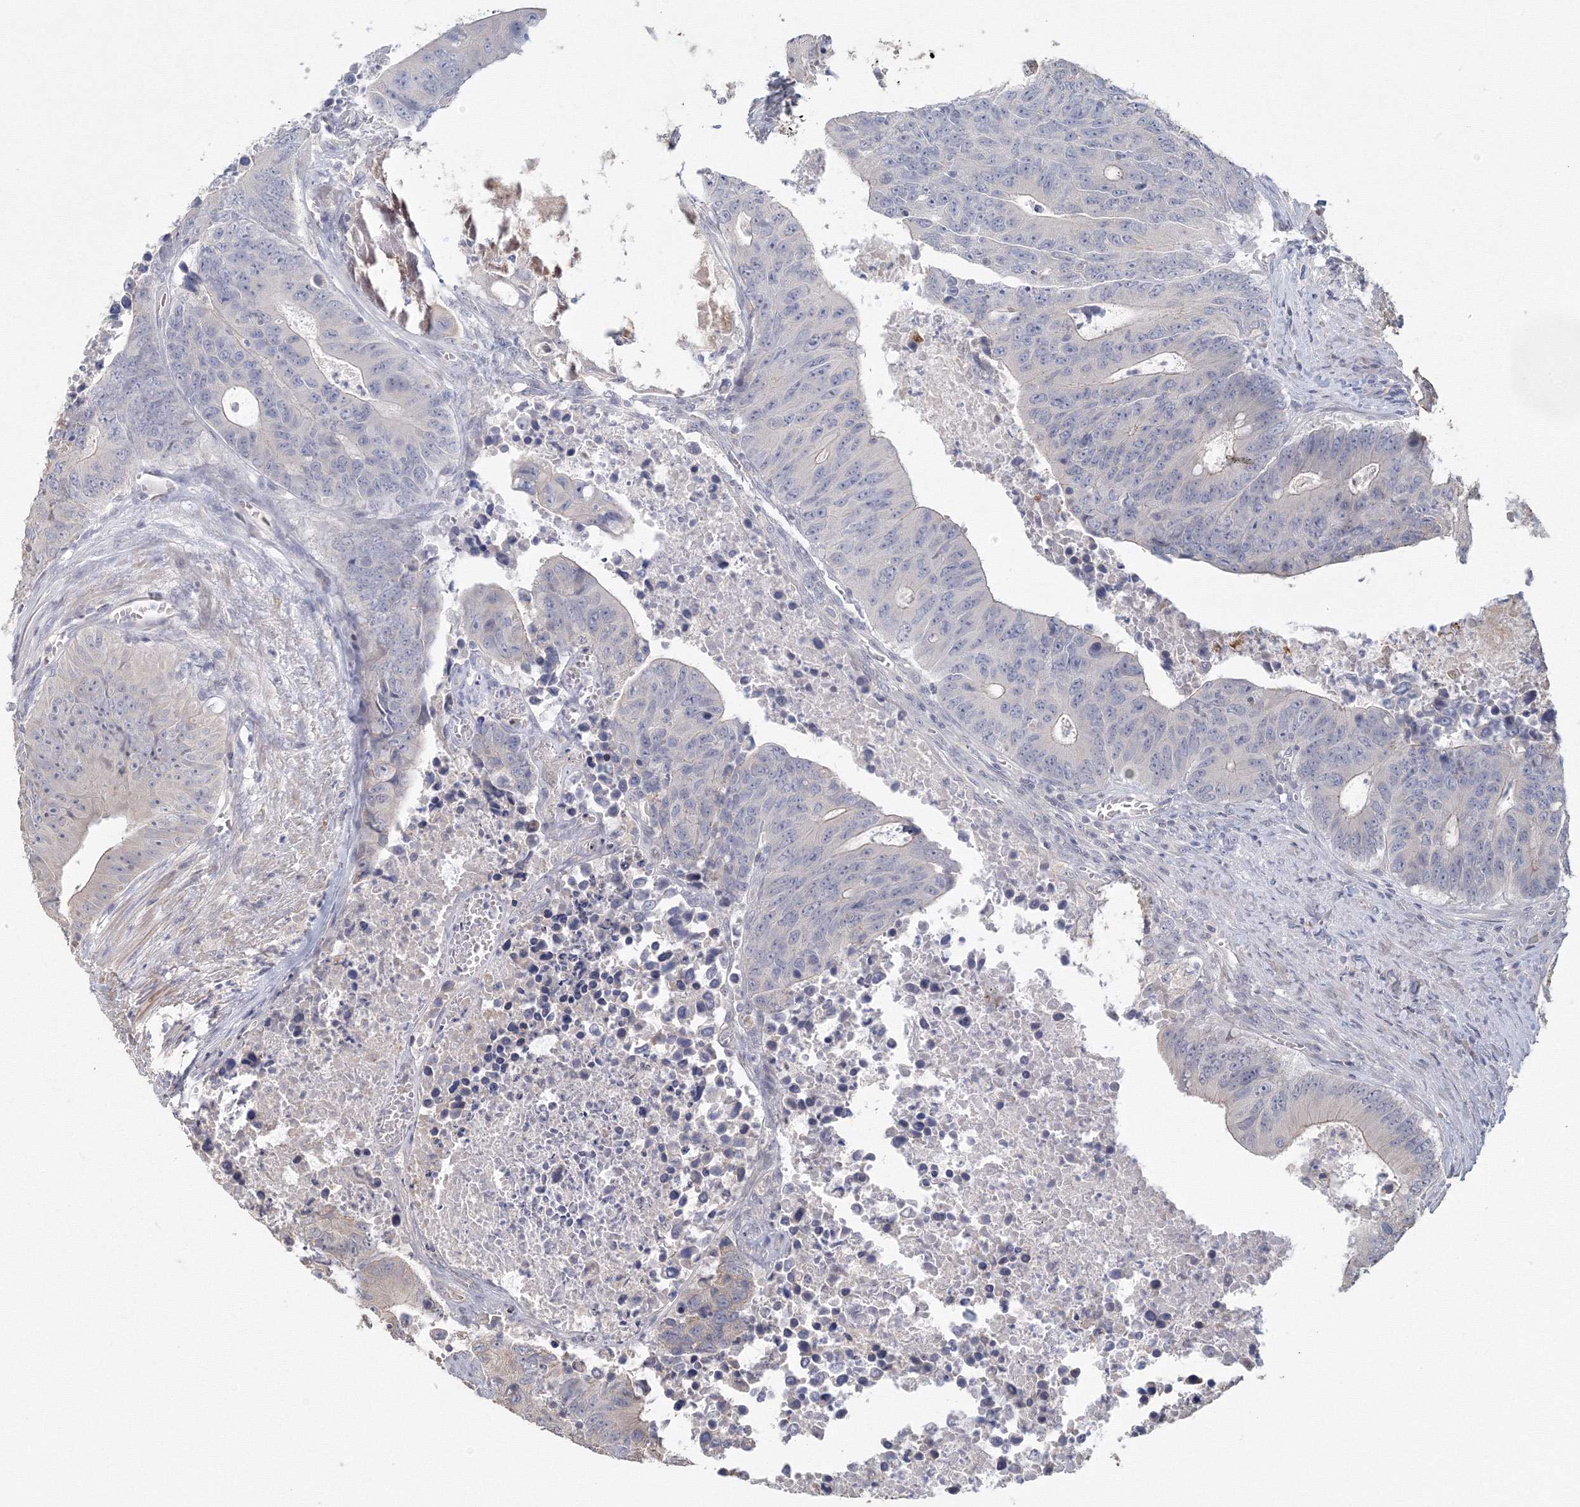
{"staining": {"intensity": "negative", "quantity": "none", "location": "none"}, "tissue": "colorectal cancer", "cell_type": "Tumor cells", "image_type": "cancer", "snomed": [{"axis": "morphology", "description": "Adenocarcinoma, NOS"}, {"axis": "topography", "description": "Colon"}], "caption": "Immunohistochemical staining of human colorectal cancer demonstrates no significant expression in tumor cells.", "gene": "TACC2", "patient": {"sex": "male", "age": 87}}